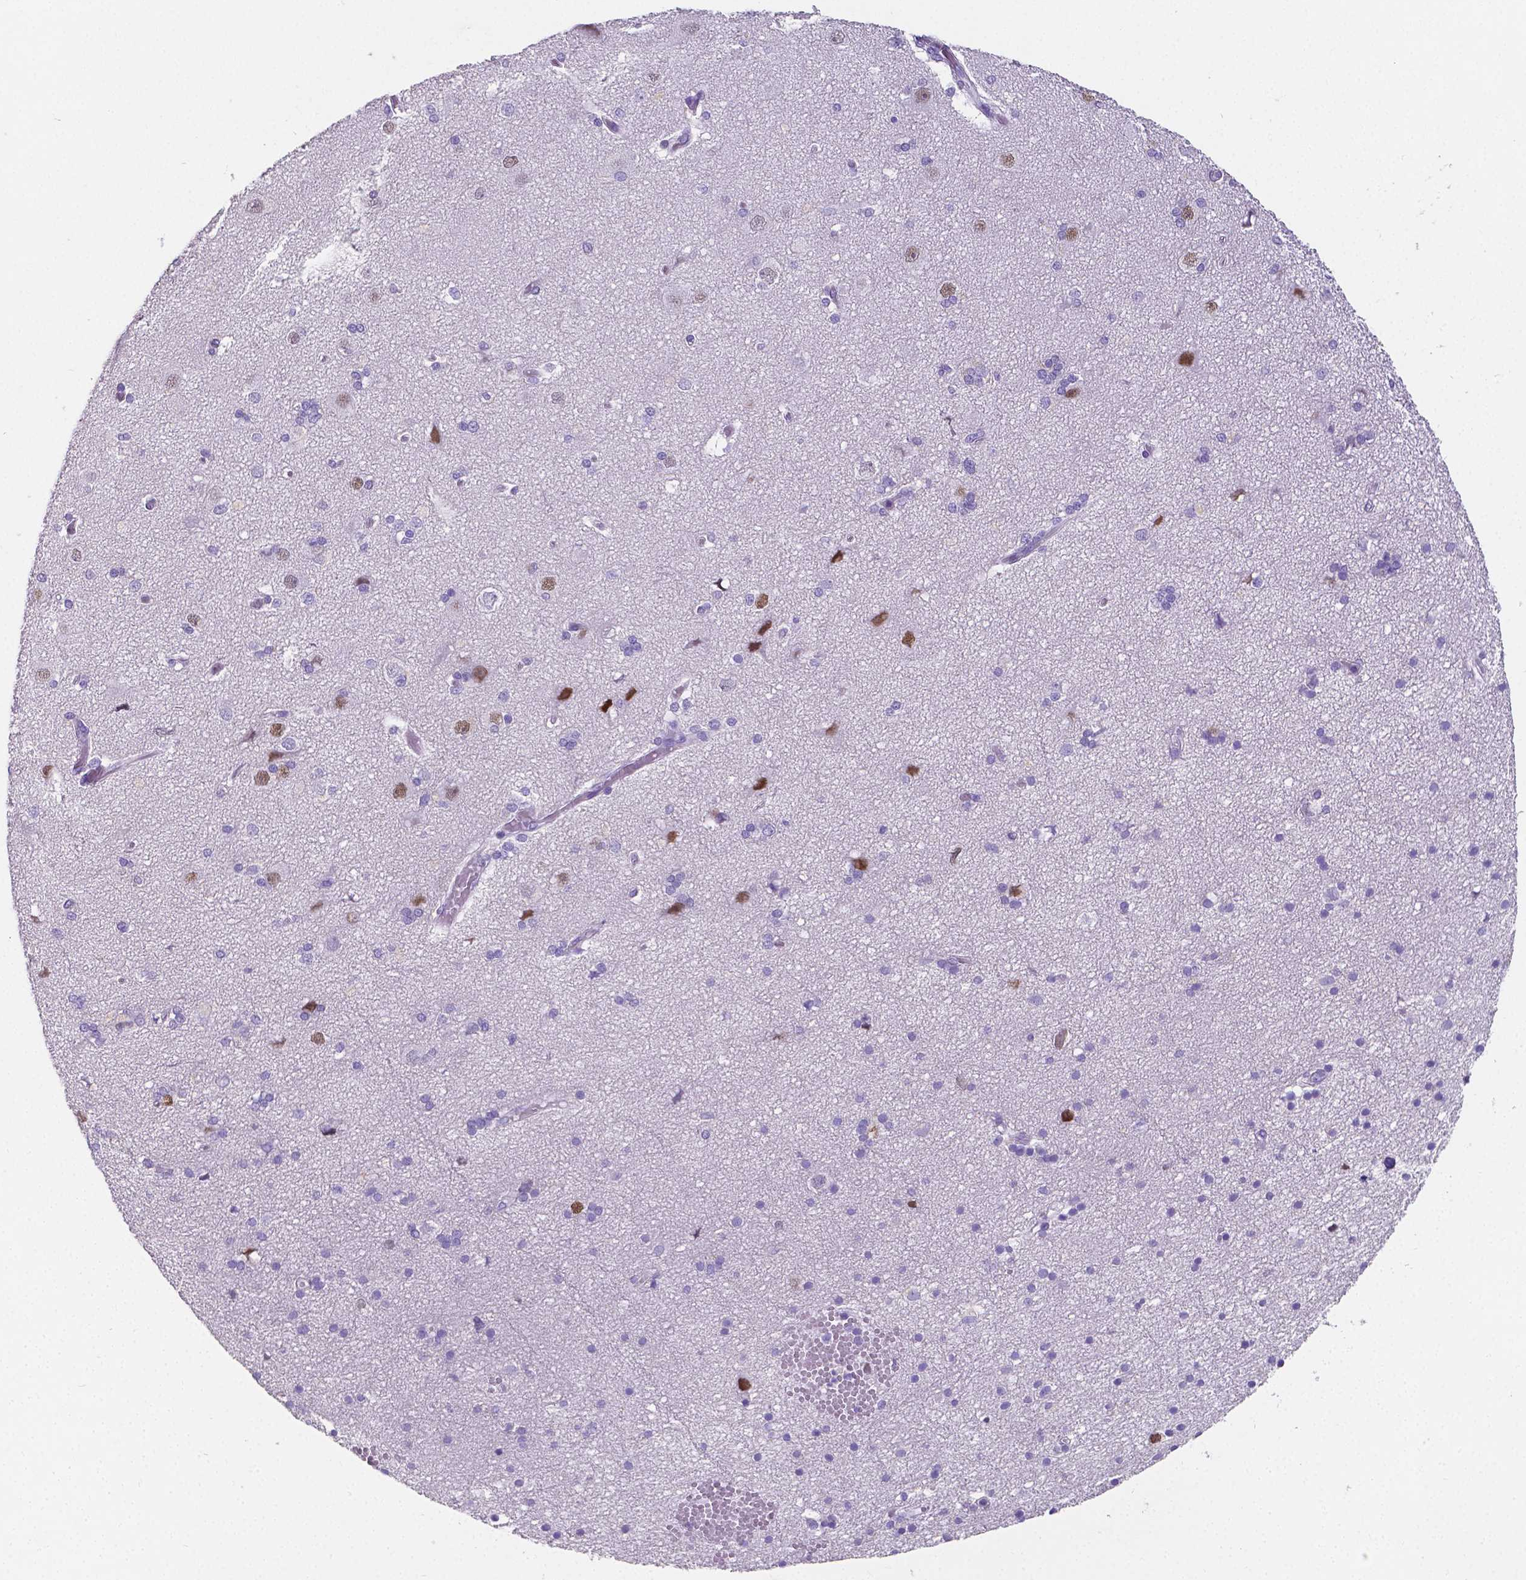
{"staining": {"intensity": "negative", "quantity": "none", "location": "none"}, "tissue": "cerebral cortex", "cell_type": "Endothelial cells", "image_type": "normal", "snomed": [{"axis": "morphology", "description": "Normal tissue, NOS"}, {"axis": "morphology", "description": "Glioma, malignant, High grade"}, {"axis": "topography", "description": "Cerebral cortex"}], "caption": "DAB immunohistochemical staining of benign cerebral cortex displays no significant positivity in endothelial cells. (Stains: DAB (3,3'-diaminobenzidine) IHC with hematoxylin counter stain, Microscopy: brightfield microscopy at high magnification).", "gene": "SATB2", "patient": {"sex": "male", "age": 71}}